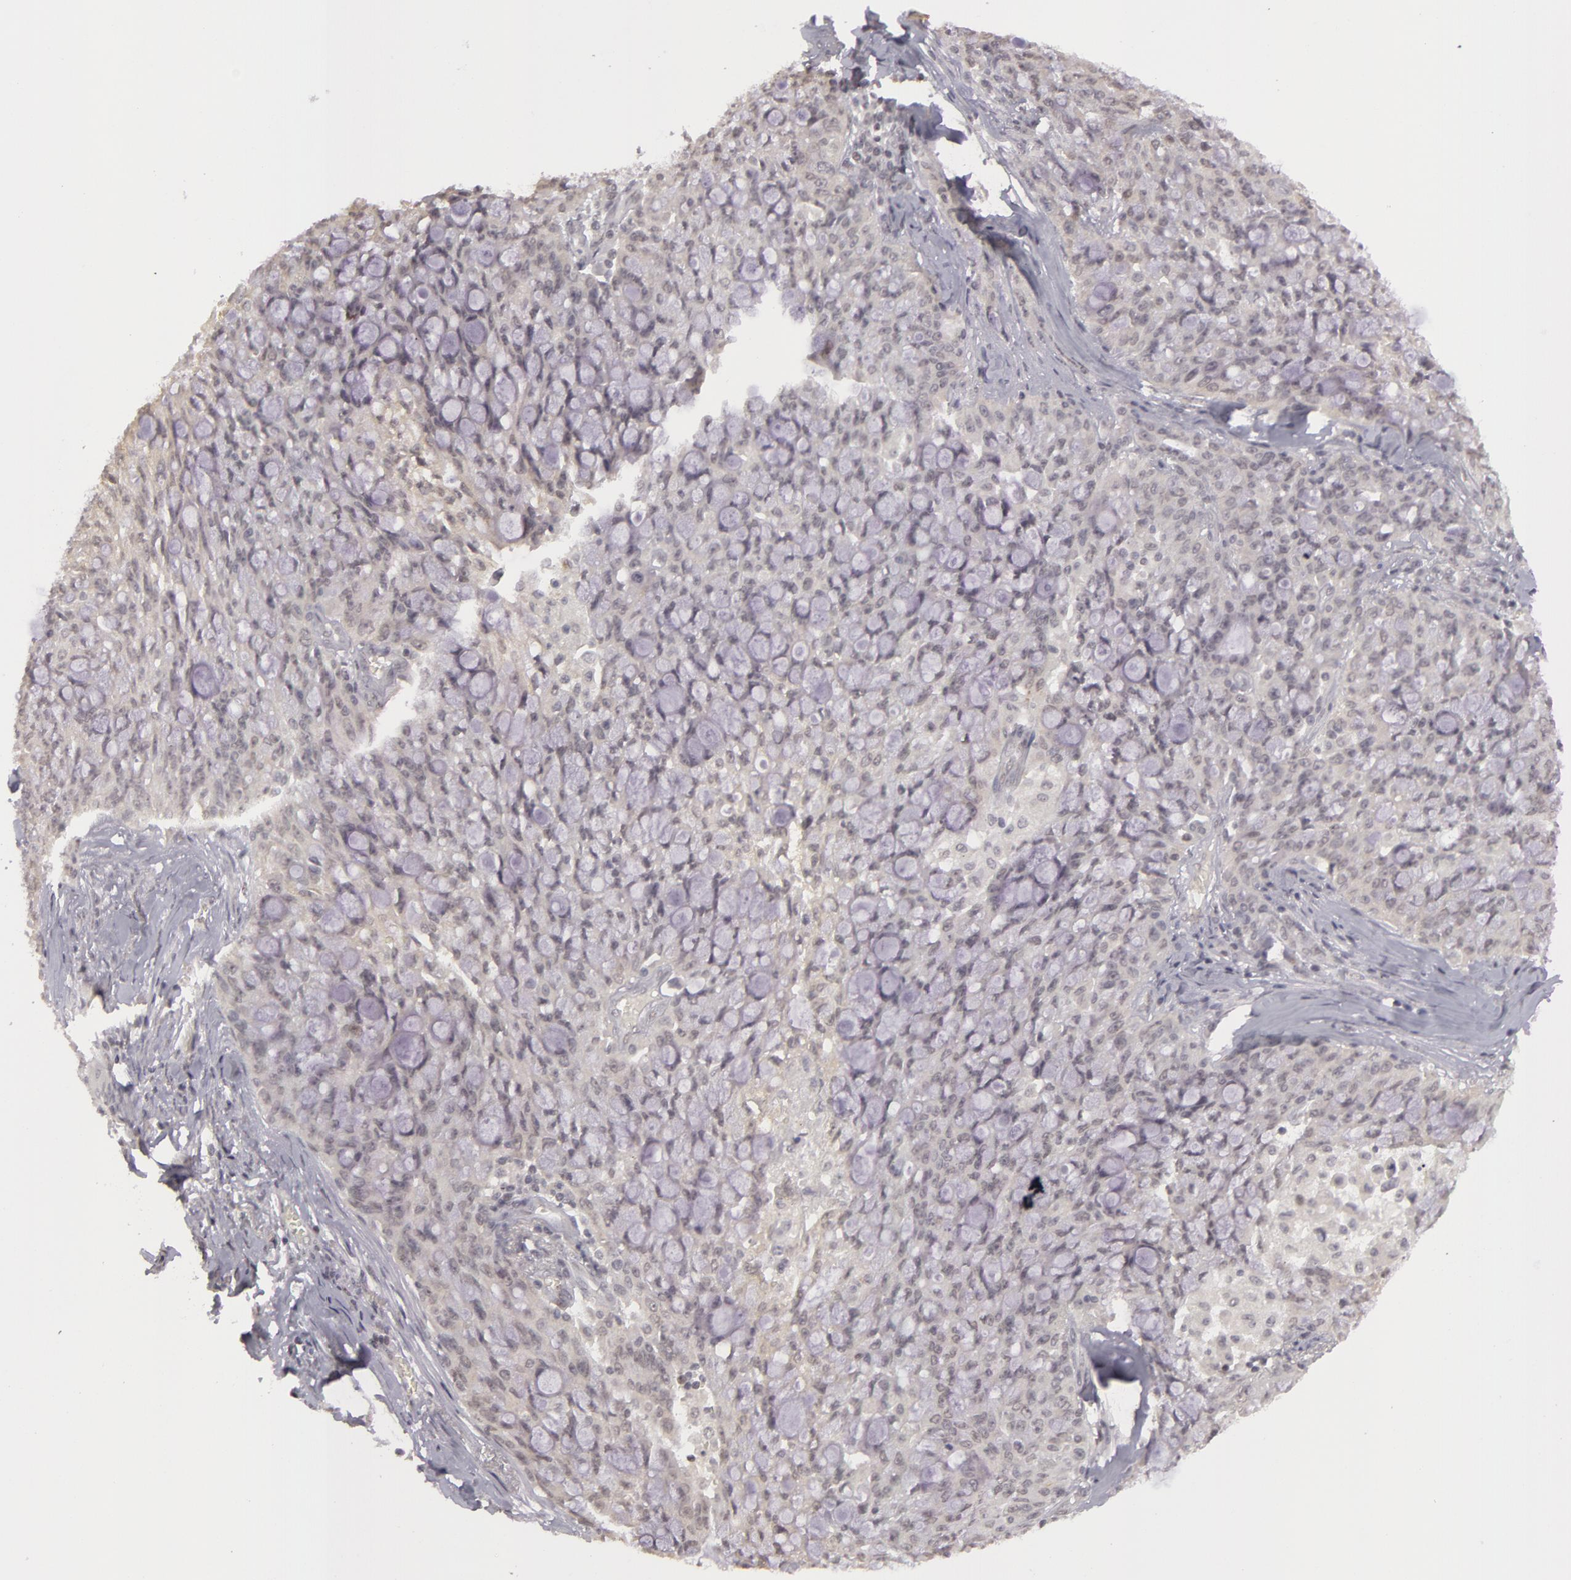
{"staining": {"intensity": "negative", "quantity": "none", "location": "none"}, "tissue": "lung cancer", "cell_type": "Tumor cells", "image_type": "cancer", "snomed": [{"axis": "morphology", "description": "Adenocarcinoma, NOS"}, {"axis": "topography", "description": "Lung"}], "caption": "Tumor cells are negative for brown protein staining in lung adenocarcinoma.", "gene": "RRP7A", "patient": {"sex": "female", "age": 44}}